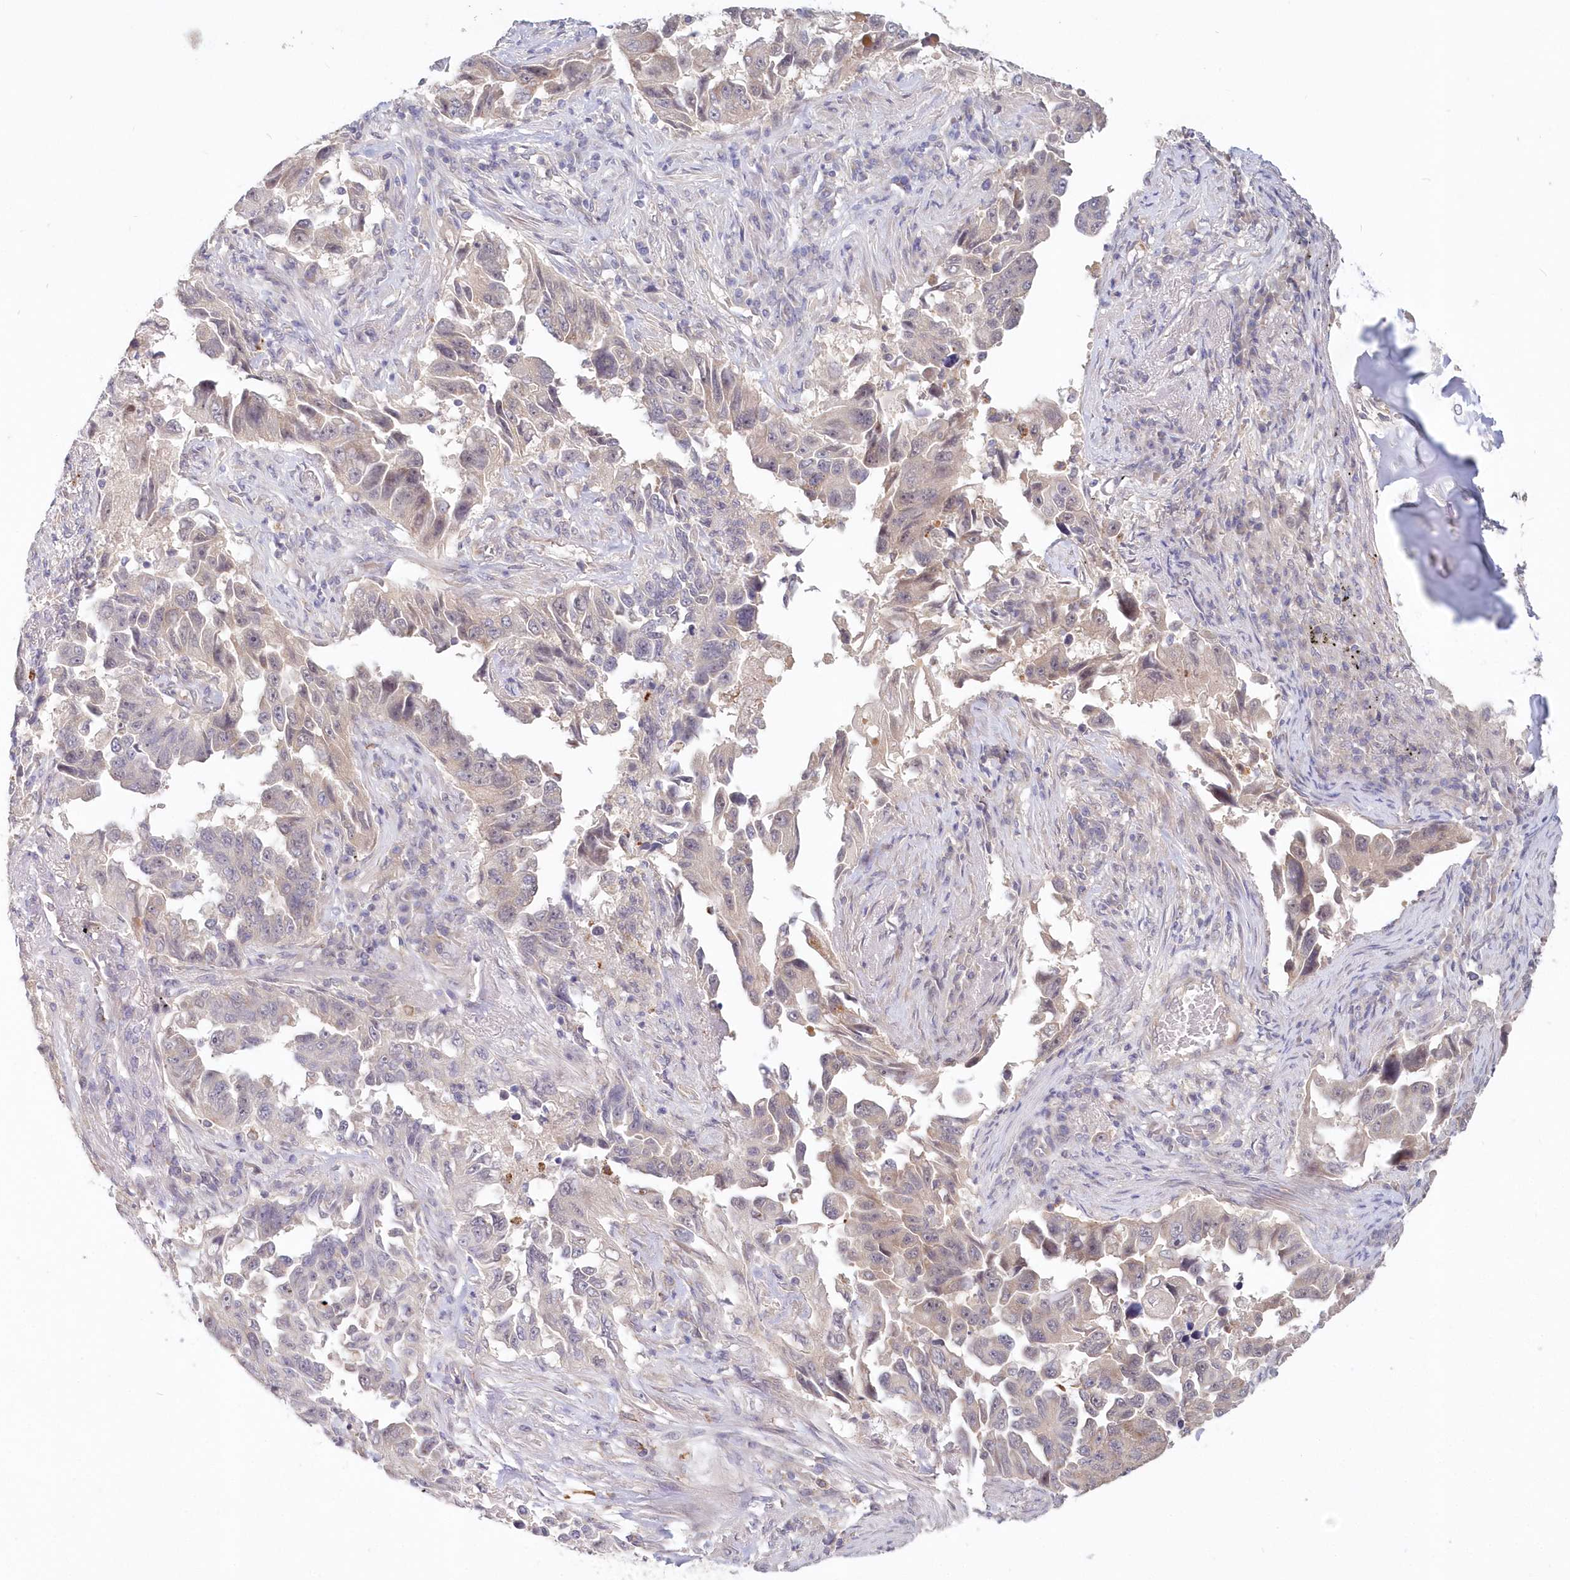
{"staining": {"intensity": "negative", "quantity": "none", "location": "none"}, "tissue": "lung cancer", "cell_type": "Tumor cells", "image_type": "cancer", "snomed": [{"axis": "morphology", "description": "Adenocarcinoma, NOS"}, {"axis": "topography", "description": "Lung"}], "caption": "Immunohistochemistry (IHC) micrograph of neoplastic tissue: human adenocarcinoma (lung) stained with DAB (3,3'-diaminobenzidine) demonstrates no significant protein positivity in tumor cells.", "gene": "KATNA1", "patient": {"sex": "female", "age": 51}}